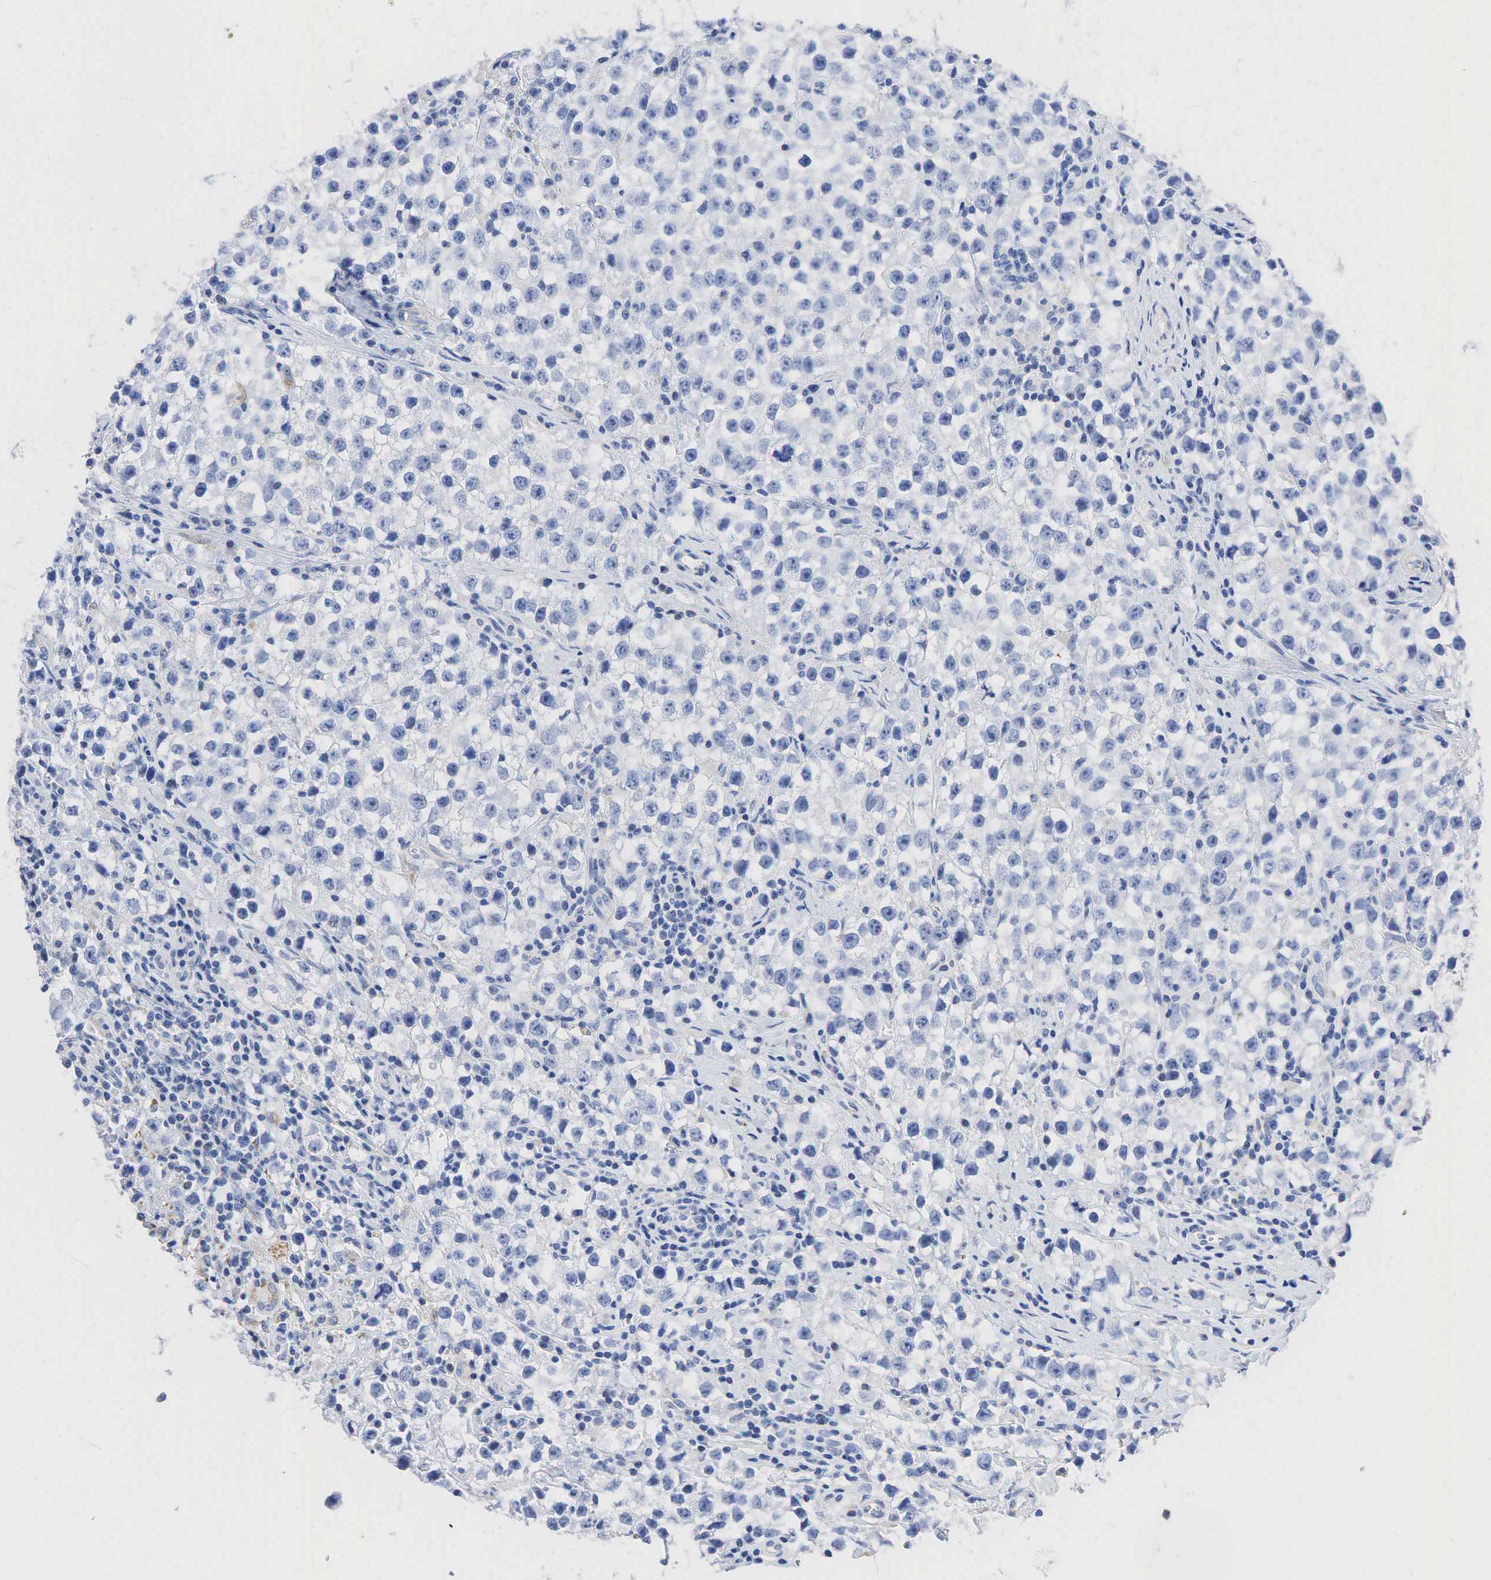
{"staining": {"intensity": "weak", "quantity": "<25%", "location": "cytoplasmic/membranous"}, "tissue": "testis cancer", "cell_type": "Tumor cells", "image_type": "cancer", "snomed": [{"axis": "morphology", "description": "Seminoma, NOS"}, {"axis": "topography", "description": "Testis"}], "caption": "Tumor cells show no significant positivity in seminoma (testis).", "gene": "SYP", "patient": {"sex": "male", "age": 35}}